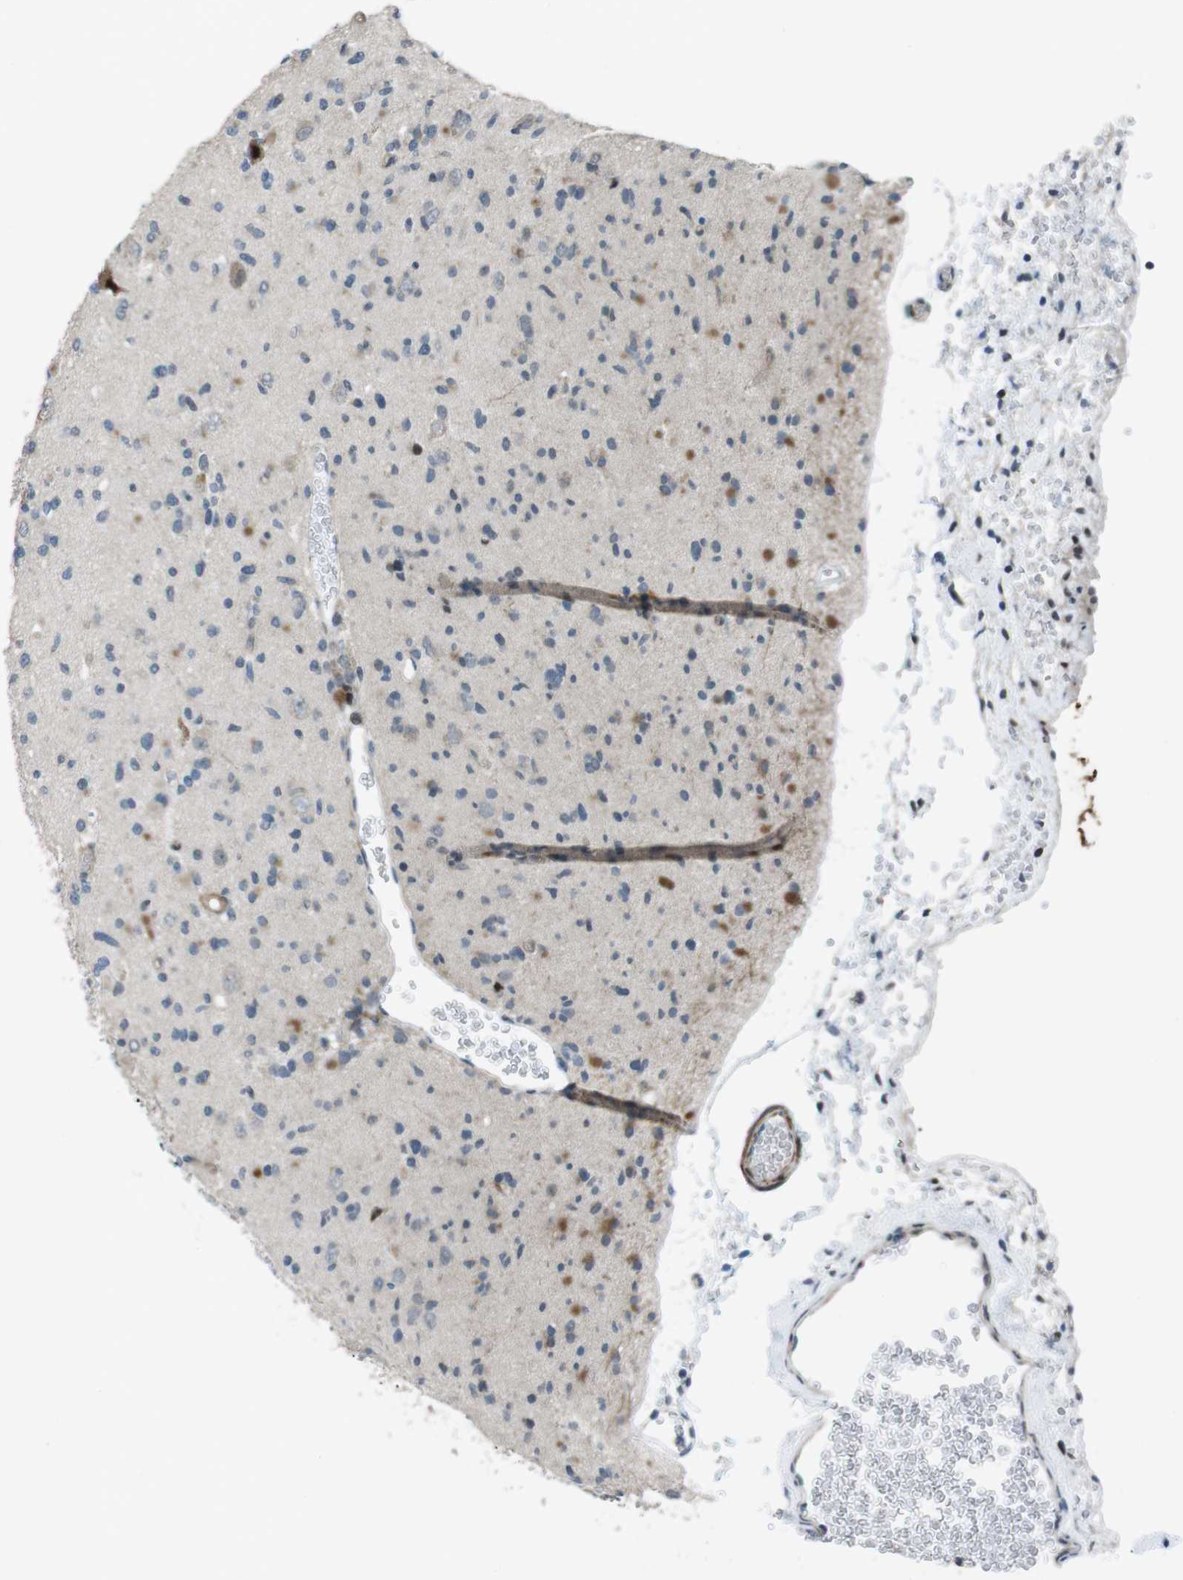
{"staining": {"intensity": "weak", "quantity": "<25%", "location": "cytoplasmic/membranous"}, "tissue": "glioma", "cell_type": "Tumor cells", "image_type": "cancer", "snomed": [{"axis": "morphology", "description": "Glioma, malignant, Low grade"}, {"axis": "topography", "description": "Brain"}], "caption": "Immunohistochemistry photomicrograph of neoplastic tissue: human glioma stained with DAB (3,3'-diaminobenzidine) exhibits no significant protein expression in tumor cells. (DAB immunohistochemistry with hematoxylin counter stain).", "gene": "PBRM1", "patient": {"sex": "female", "age": 22}}